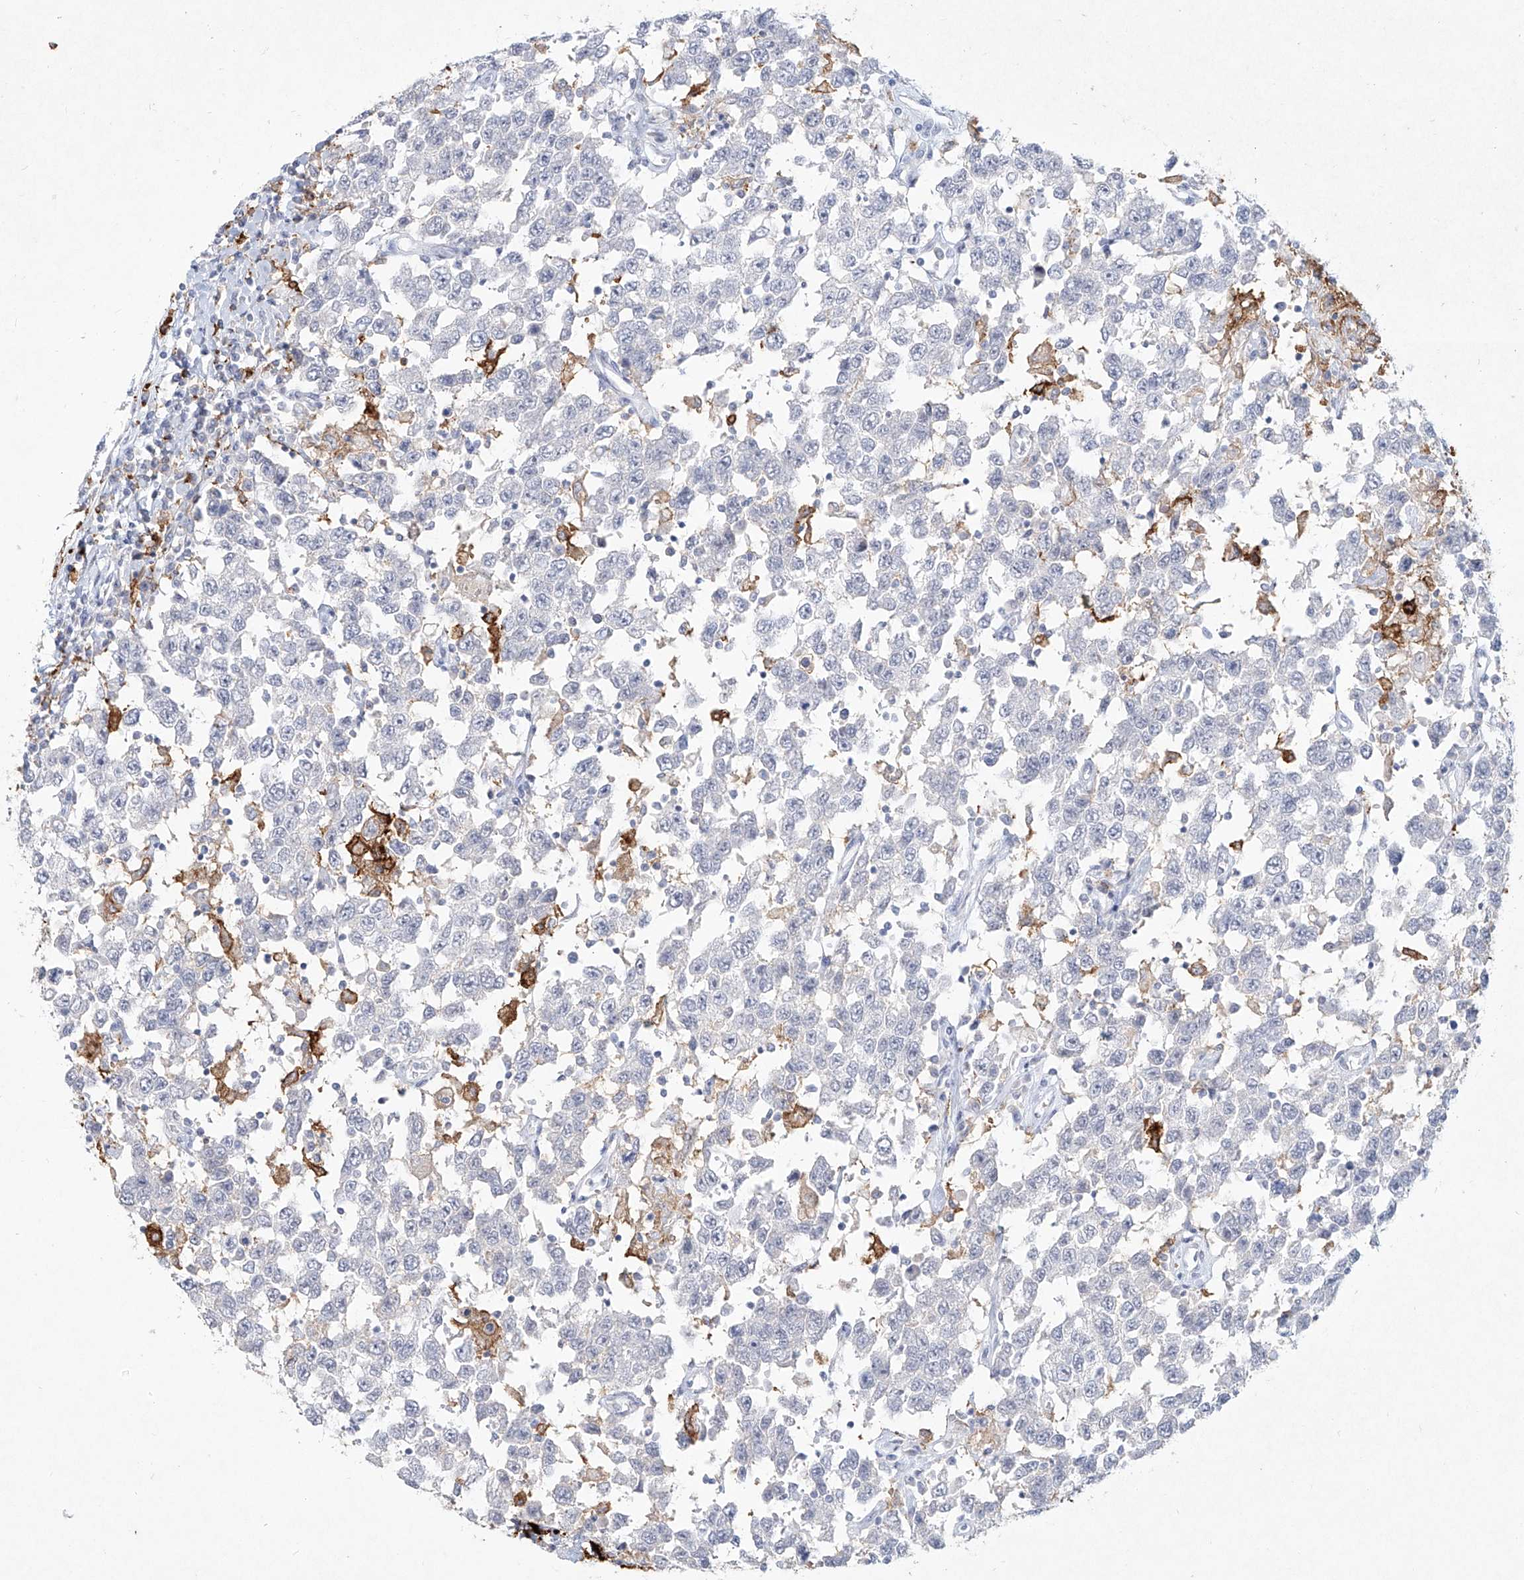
{"staining": {"intensity": "negative", "quantity": "none", "location": "none"}, "tissue": "testis cancer", "cell_type": "Tumor cells", "image_type": "cancer", "snomed": [{"axis": "morphology", "description": "Seminoma, NOS"}, {"axis": "topography", "description": "Testis"}], "caption": "Human testis seminoma stained for a protein using IHC displays no positivity in tumor cells.", "gene": "CD209", "patient": {"sex": "male", "age": 41}}